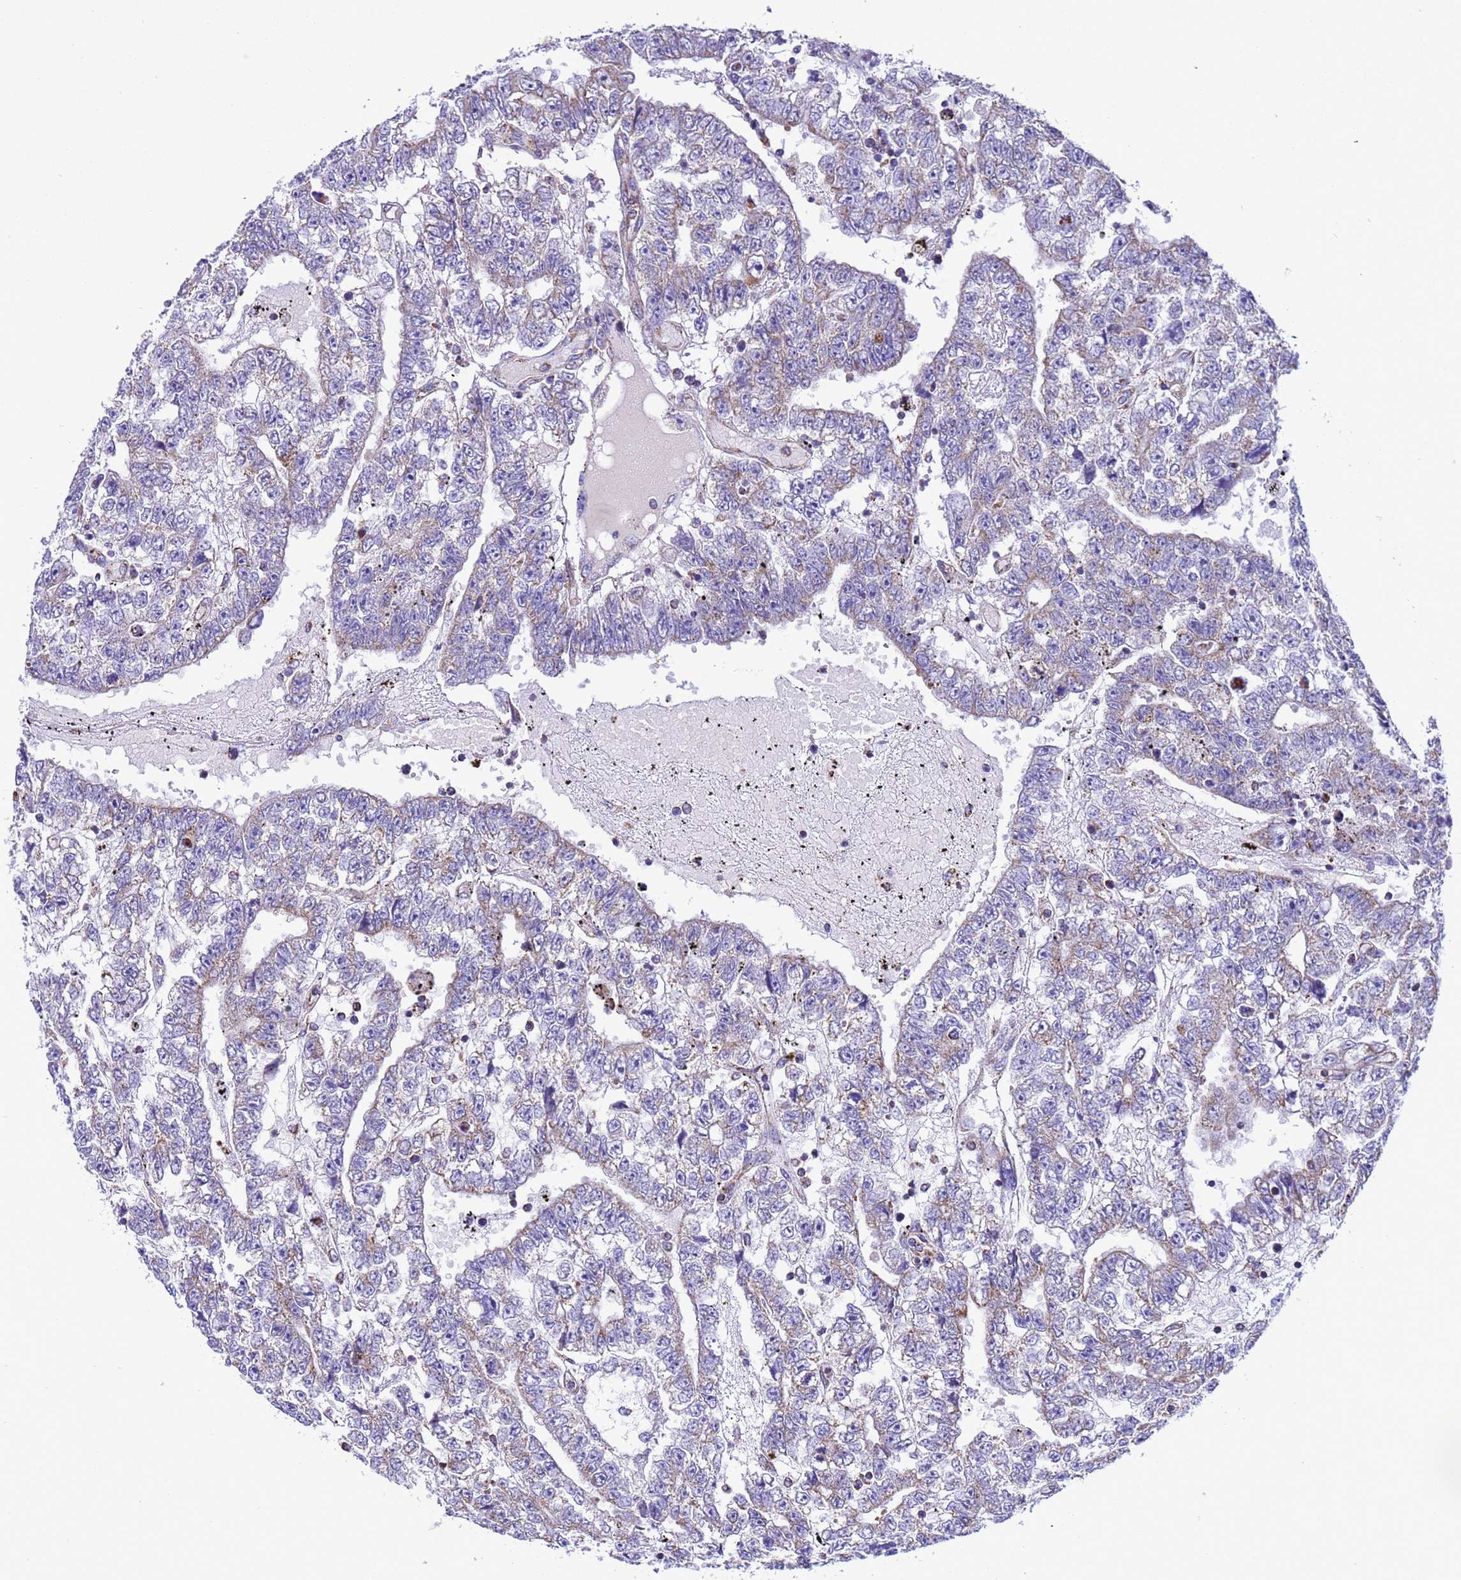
{"staining": {"intensity": "negative", "quantity": "none", "location": "none"}, "tissue": "testis cancer", "cell_type": "Tumor cells", "image_type": "cancer", "snomed": [{"axis": "morphology", "description": "Carcinoma, Embryonal, NOS"}, {"axis": "topography", "description": "Testis"}], "caption": "Immunohistochemistry (IHC) histopathology image of neoplastic tissue: human testis cancer (embryonal carcinoma) stained with DAB displays no significant protein expression in tumor cells.", "gene": "CCDC191", "patient": {"sex": "male", "age": 25}}